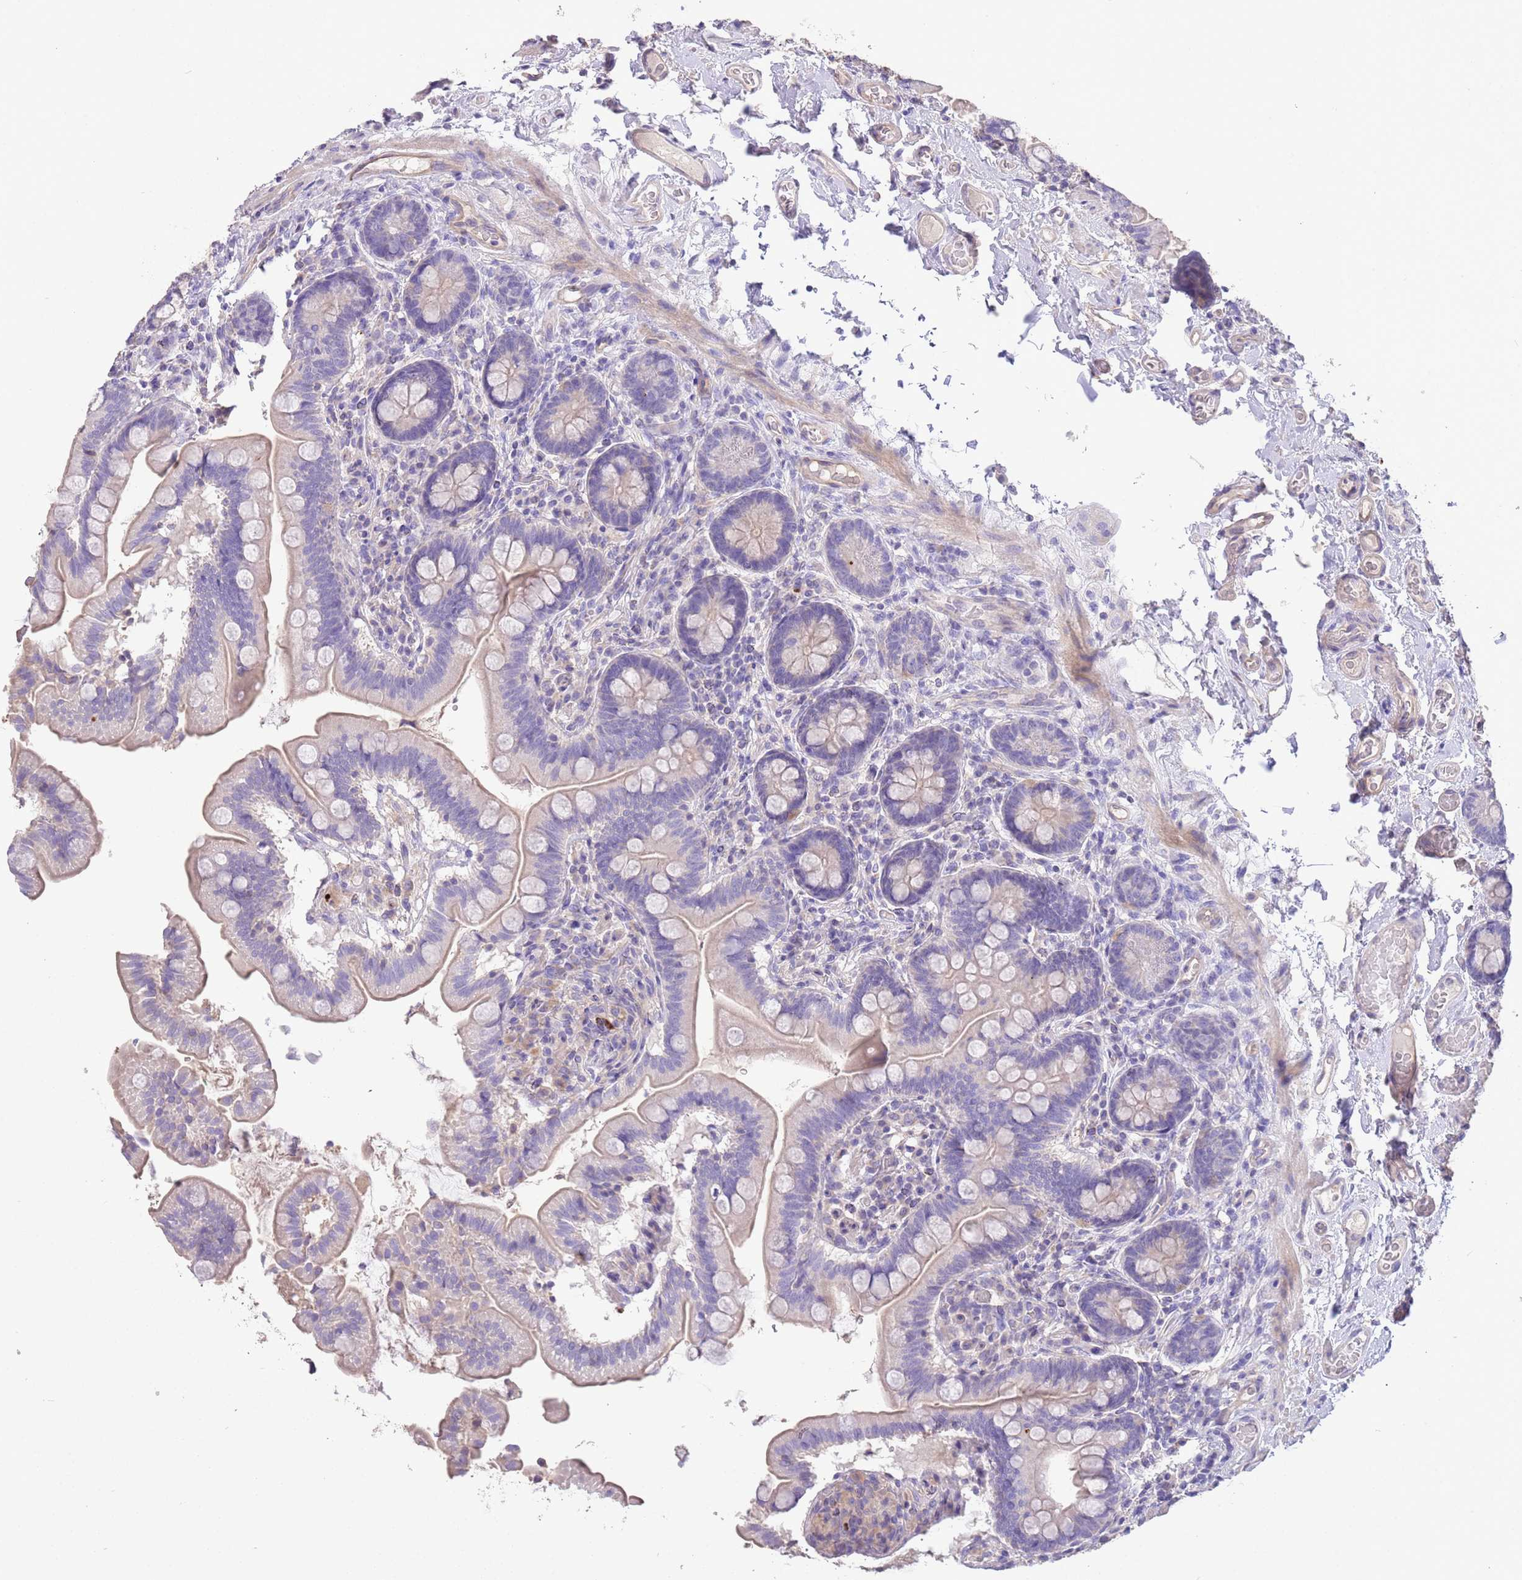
{"staining": {"intensity": "negative", "quantity": "none", "location": "none"}, "tissue": "small intestine", "cell_type": "Glandular cells", "image_type": "normal", "snomed": [{"axis": "morphology", "description": "Normal tissue, NOS"}, {"axis": "topography", "description": "Small intestine"}], "caption": "Human small intestine stained for a protein using immunohistochemistry (IHC) reveals no positivity in glandular cells.", "gene": "SFTPA1", "patient": {"sex": "female", "age": 64}}